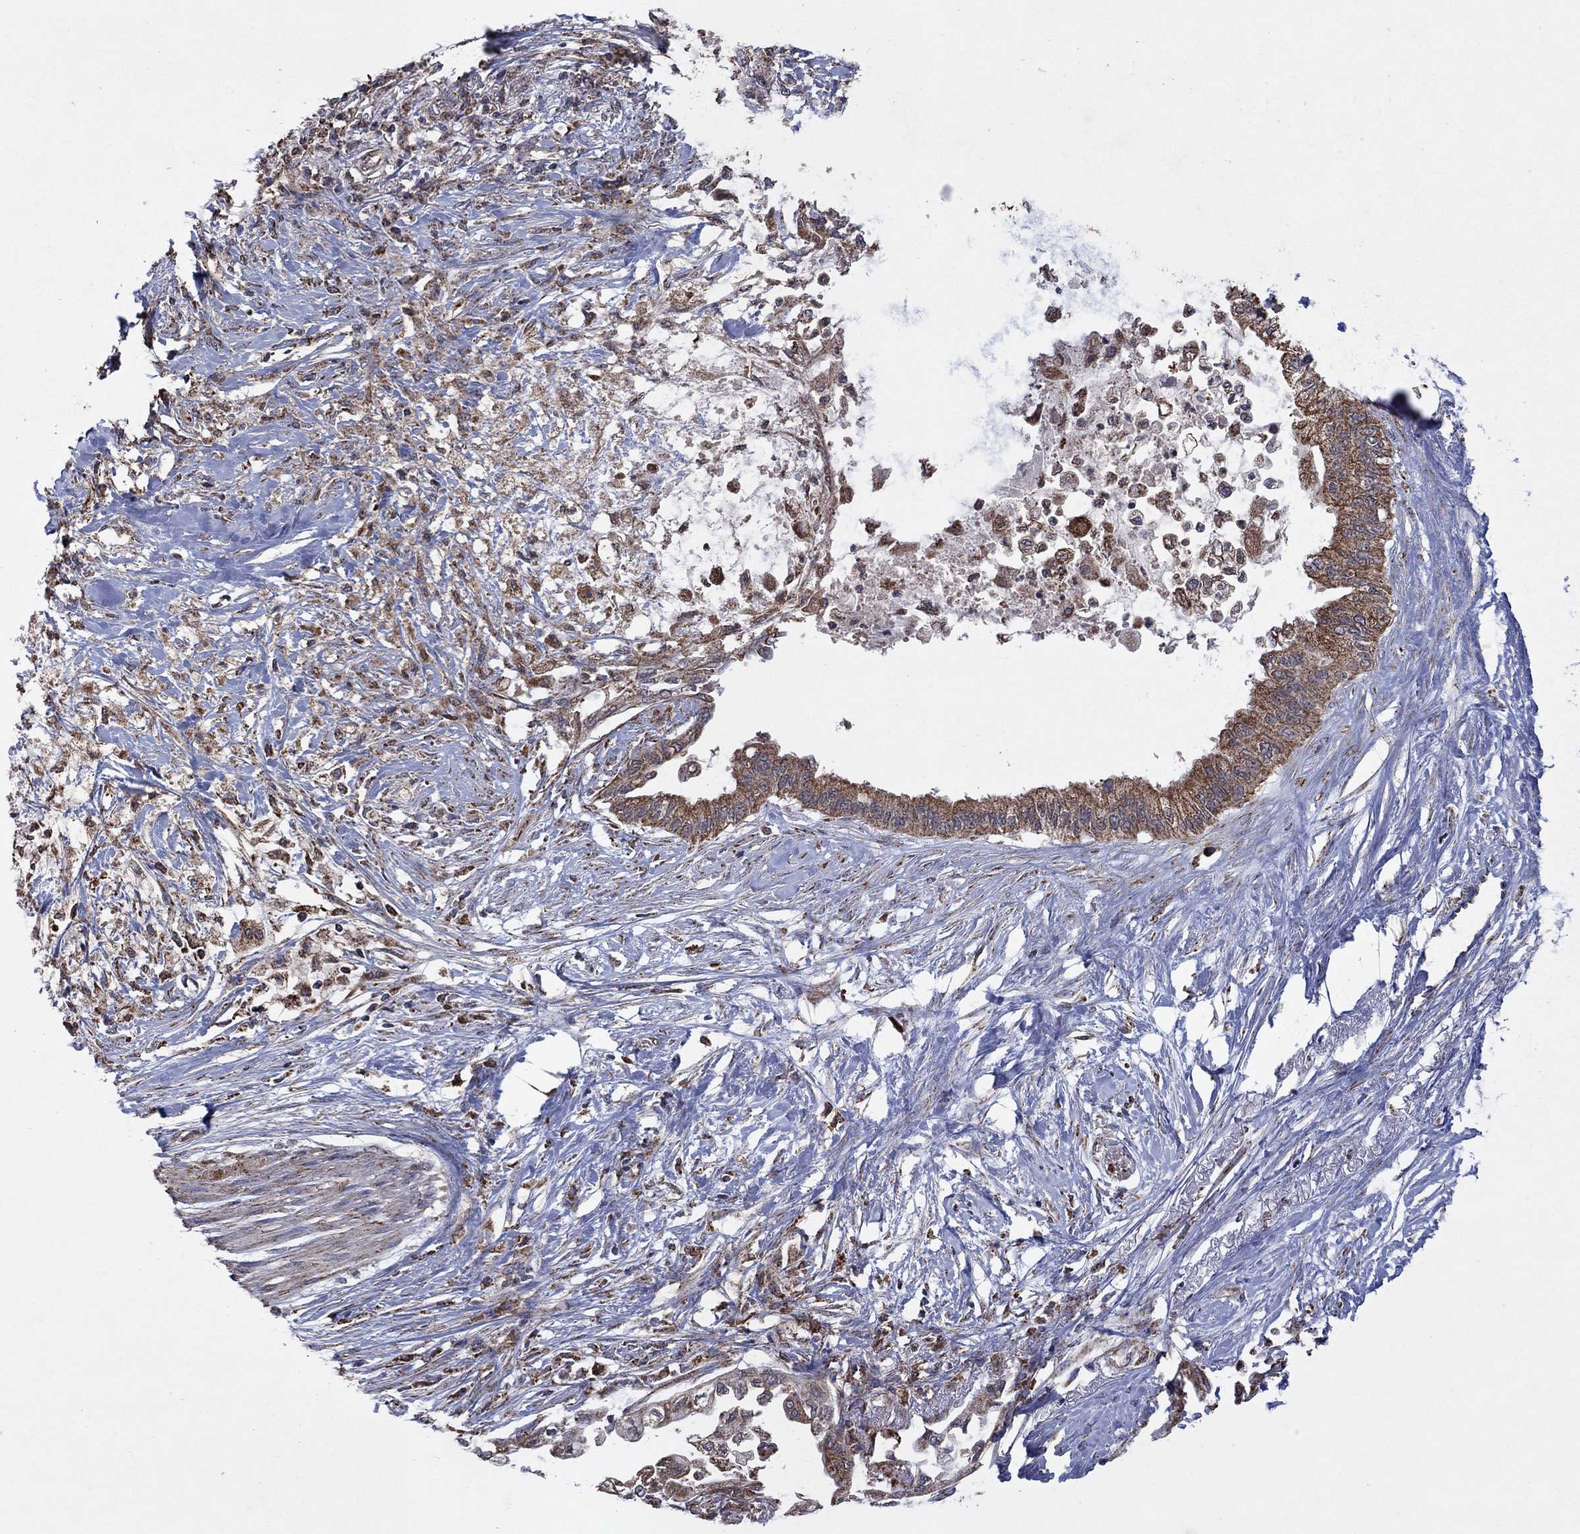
{"staining": {"intensity": "moderate", "quantity": "25%-75%", "location": "cytoplasmic/membranous"}, "tissue": "pancreatic cancer", "cell_type": "Tumor cells", "image_type": "cancer", "snomed": [{"axis": "morphology", "description": "Normal tissue, NOS"}, {"axis": "morphology", "description": "Adenocarcinoma, NOS"}, {"axis": "topography", "description": "Pancreas"}, {"axis": "topography", "description": "Duodenum"}], "caption": "Immunohistochemistry (IHC) of pancreatic cancer (adenocarcinoma) demonstrates medium levels of moderate cytoplasmic/membranous expression in about 25%-75% of tumor cells.", "gene": "DPH1", "patient": {"sex": "female", "age": 60}}